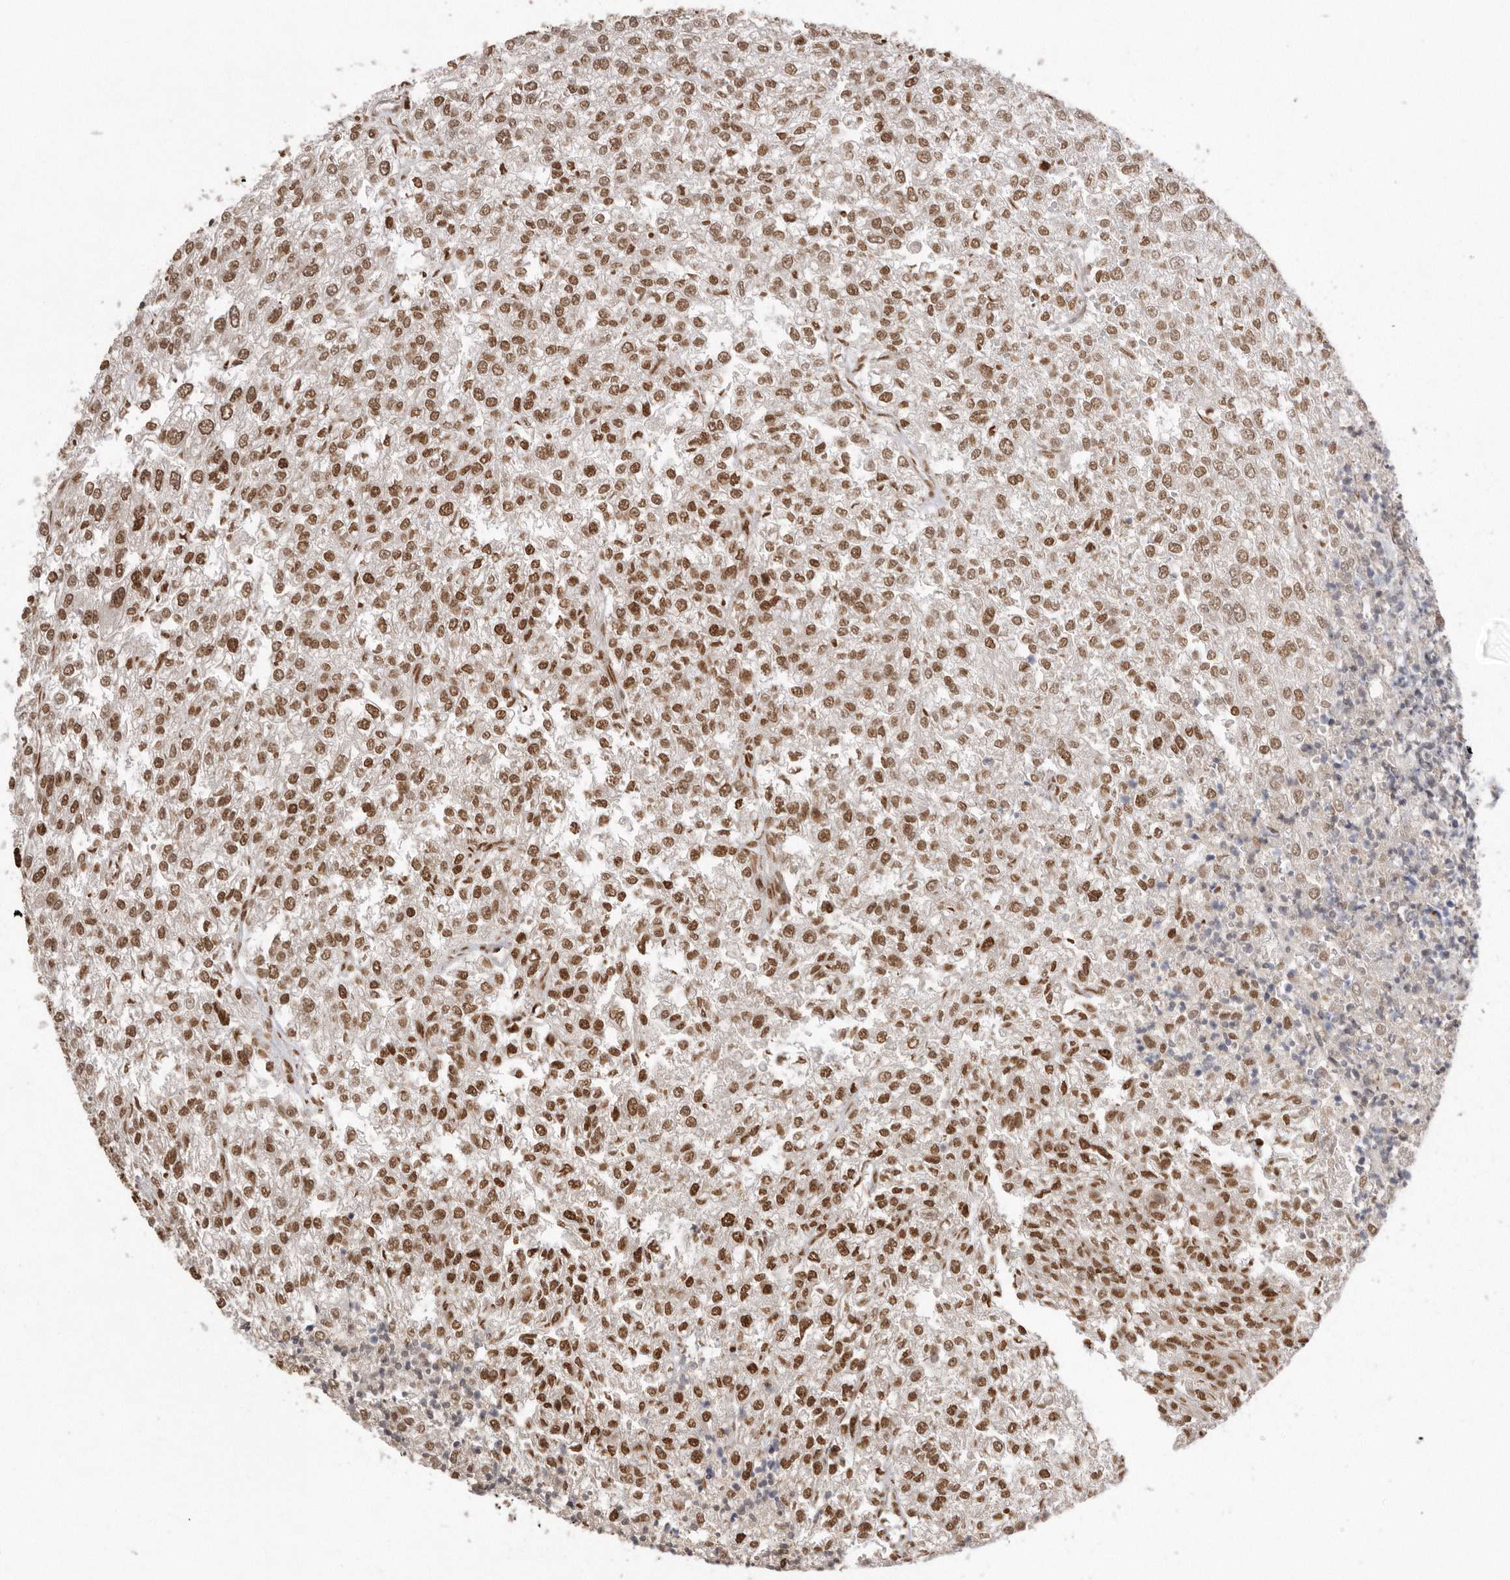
{"staining": {"intensity": "moderate", "quantity": ">75%", "location": "nuclear"}, "tissue": "renal cancer", "cell_type": "Tumor cells", "image_type": "cancer", "snomed": [{"axis": "morphology", "description": "Adenocarcinoma, NOS"}, {"axis": "topography", "description": "Kidney"}], "caption": "Protein expression analysis of renal cancer demonstrates moderate nuclear positivity in approximately >75% of tumor cells.", "gene": "TDRD3", "patient": {"sex": "female", "age": 54}}